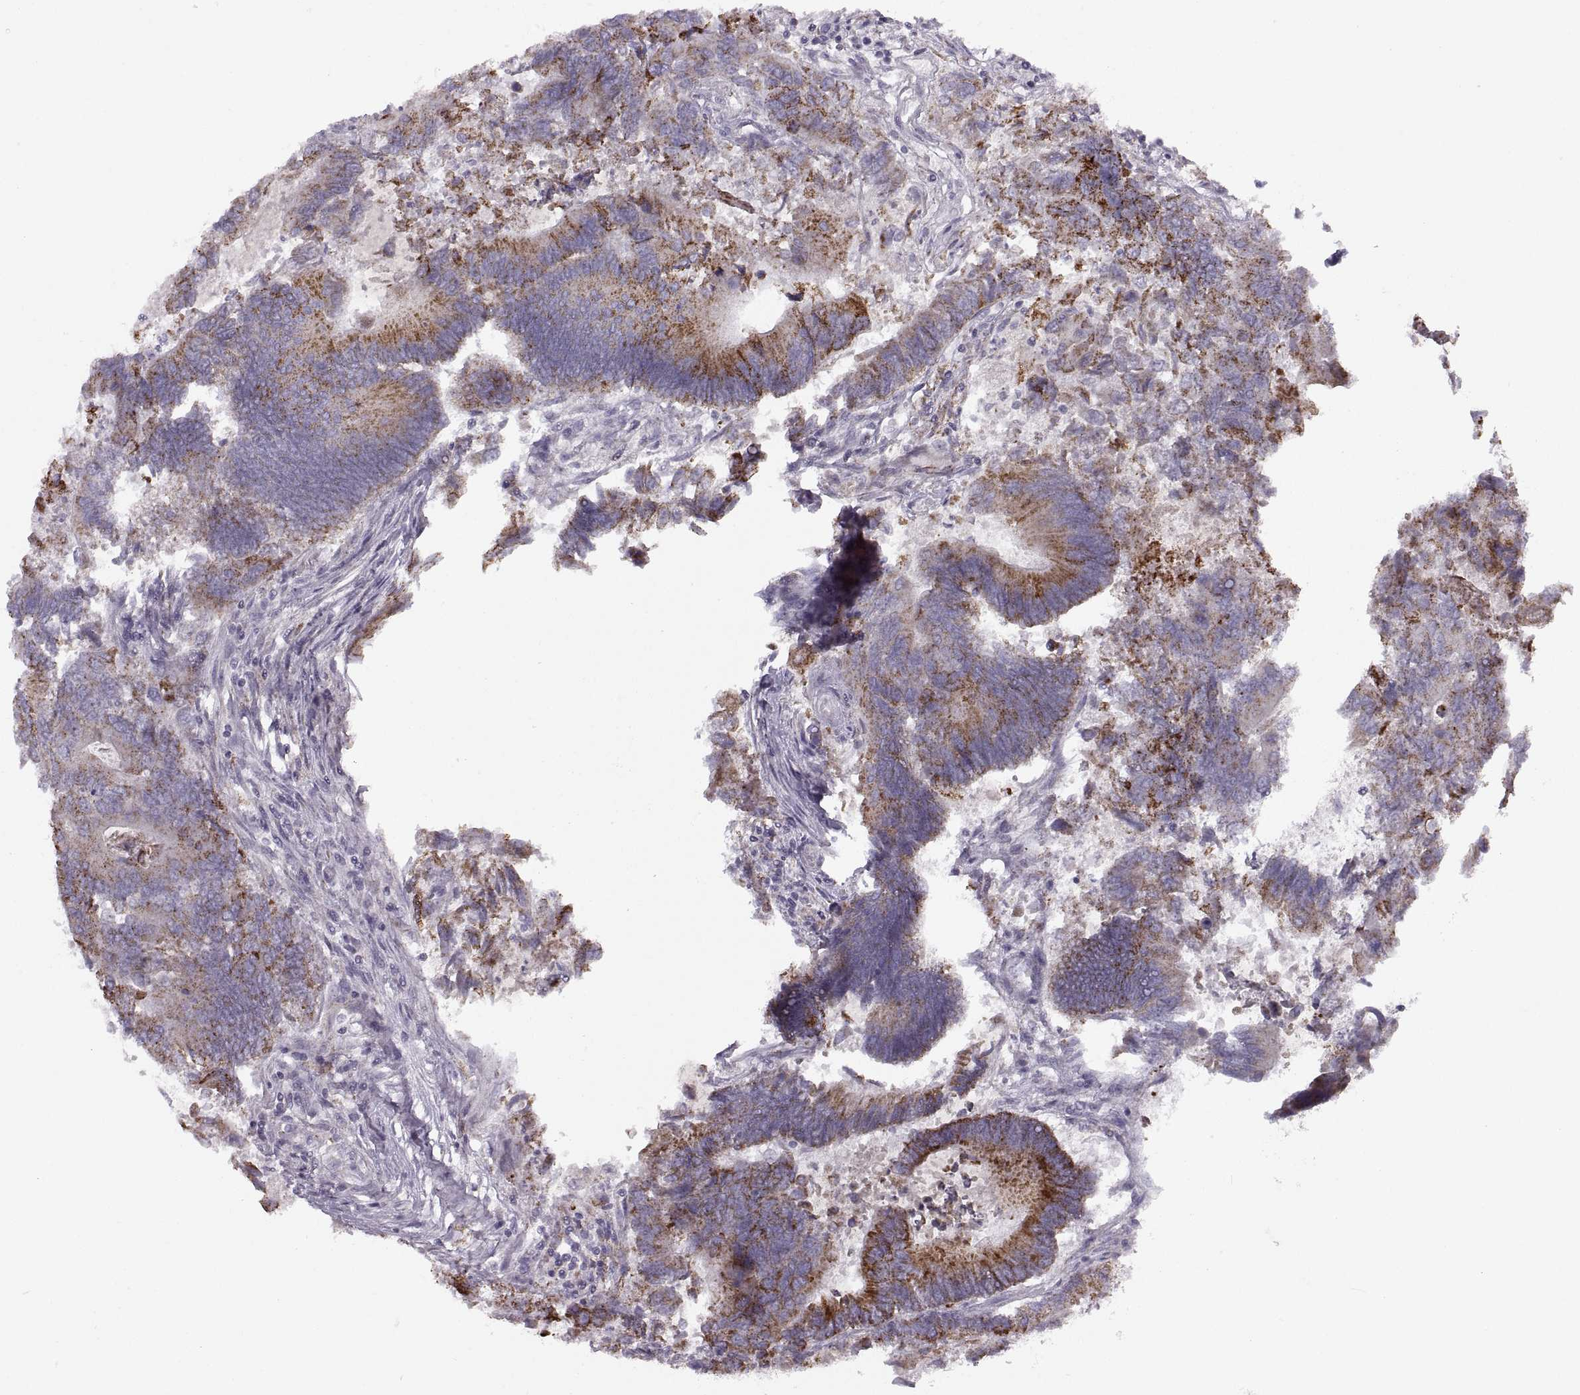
{"staining": {"intensity": "moderate", "quantity": ">75%", "location": "cytoplasmic/membranous"}, "tissue": "colorectal cancer", "cell_type": "Tumor cells", "image_type": "cancer", "snomed": [{"axis": "morphology", "description": "Adenocarcinoma, NOS"}, {"axis": "topography", "description": "Colon"}], "caption": "Adenocarcinoma (colorectal) stained for a protein (brown) reveals moderate cytoplasmic/membranous positive staining in about >75% of tumor cells.", "gene": "PIERCE1", "patient": {"sex": "female", "age": 67}}